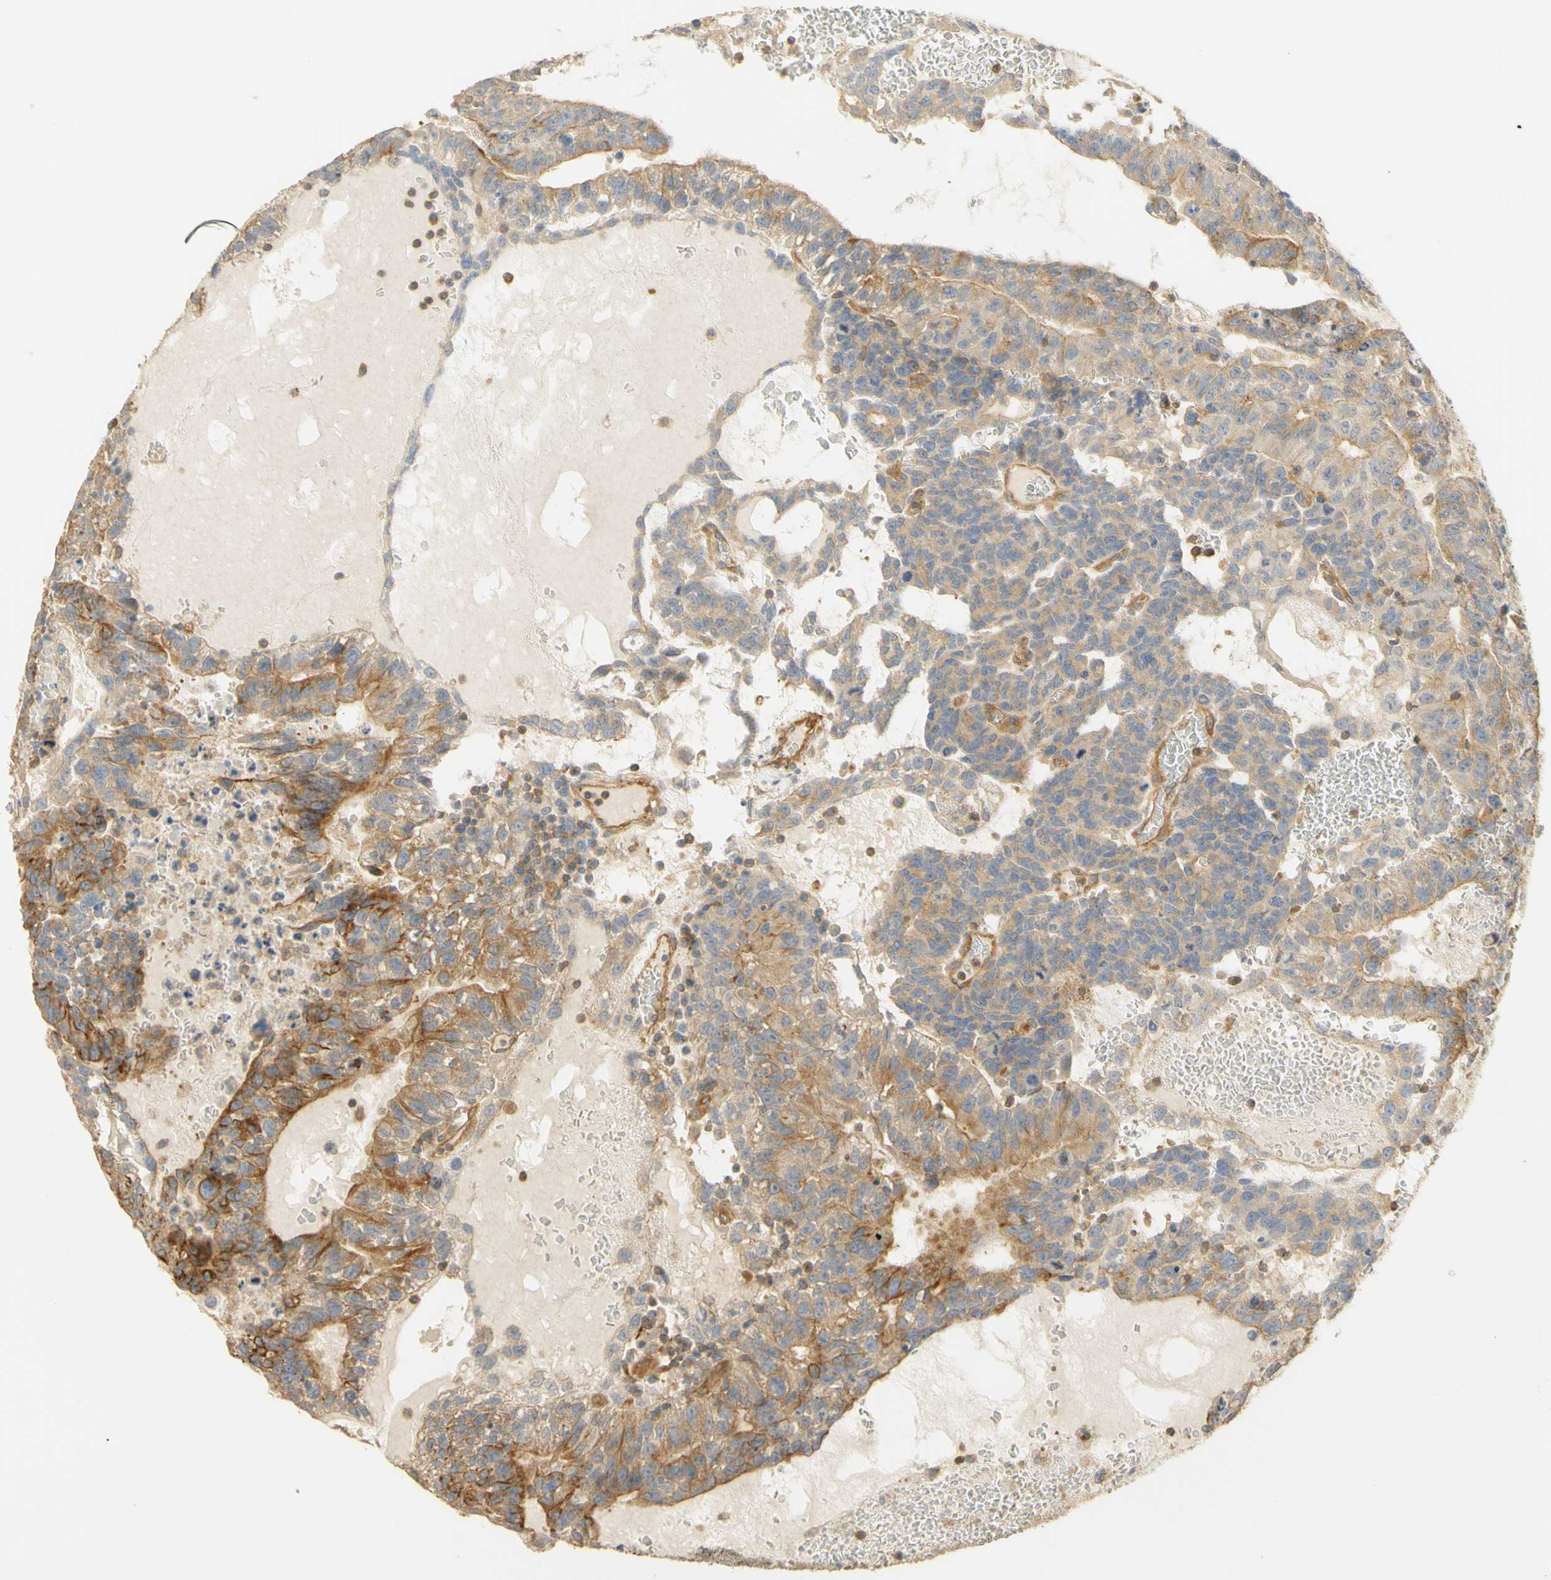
{"staining": {"intensity": "moderate", "quantity": "25%-75%", "location": "cytoplasmic/membranous"}, "tissue": "testis cancer", "cell_type": "Tumor cells", "image_type": "cancer", "snomed": [{"axis": "morphology", "description": "Seminoma, NOS"}, {"axis": "morphology", "description": "Carcinoma, Embryonal, NOS"}, {"axis": "topography", "description": "Testis"}], "caption": "There is medium levels of moderate cytoplasmic/membranous expression in tumor cells of testis cancer (embryonal carcinoma), as demonstrated by immunohistochemical staining (brown color).", "gene": "KCNE4", "patient": {"sex": "male", "age": 52}}